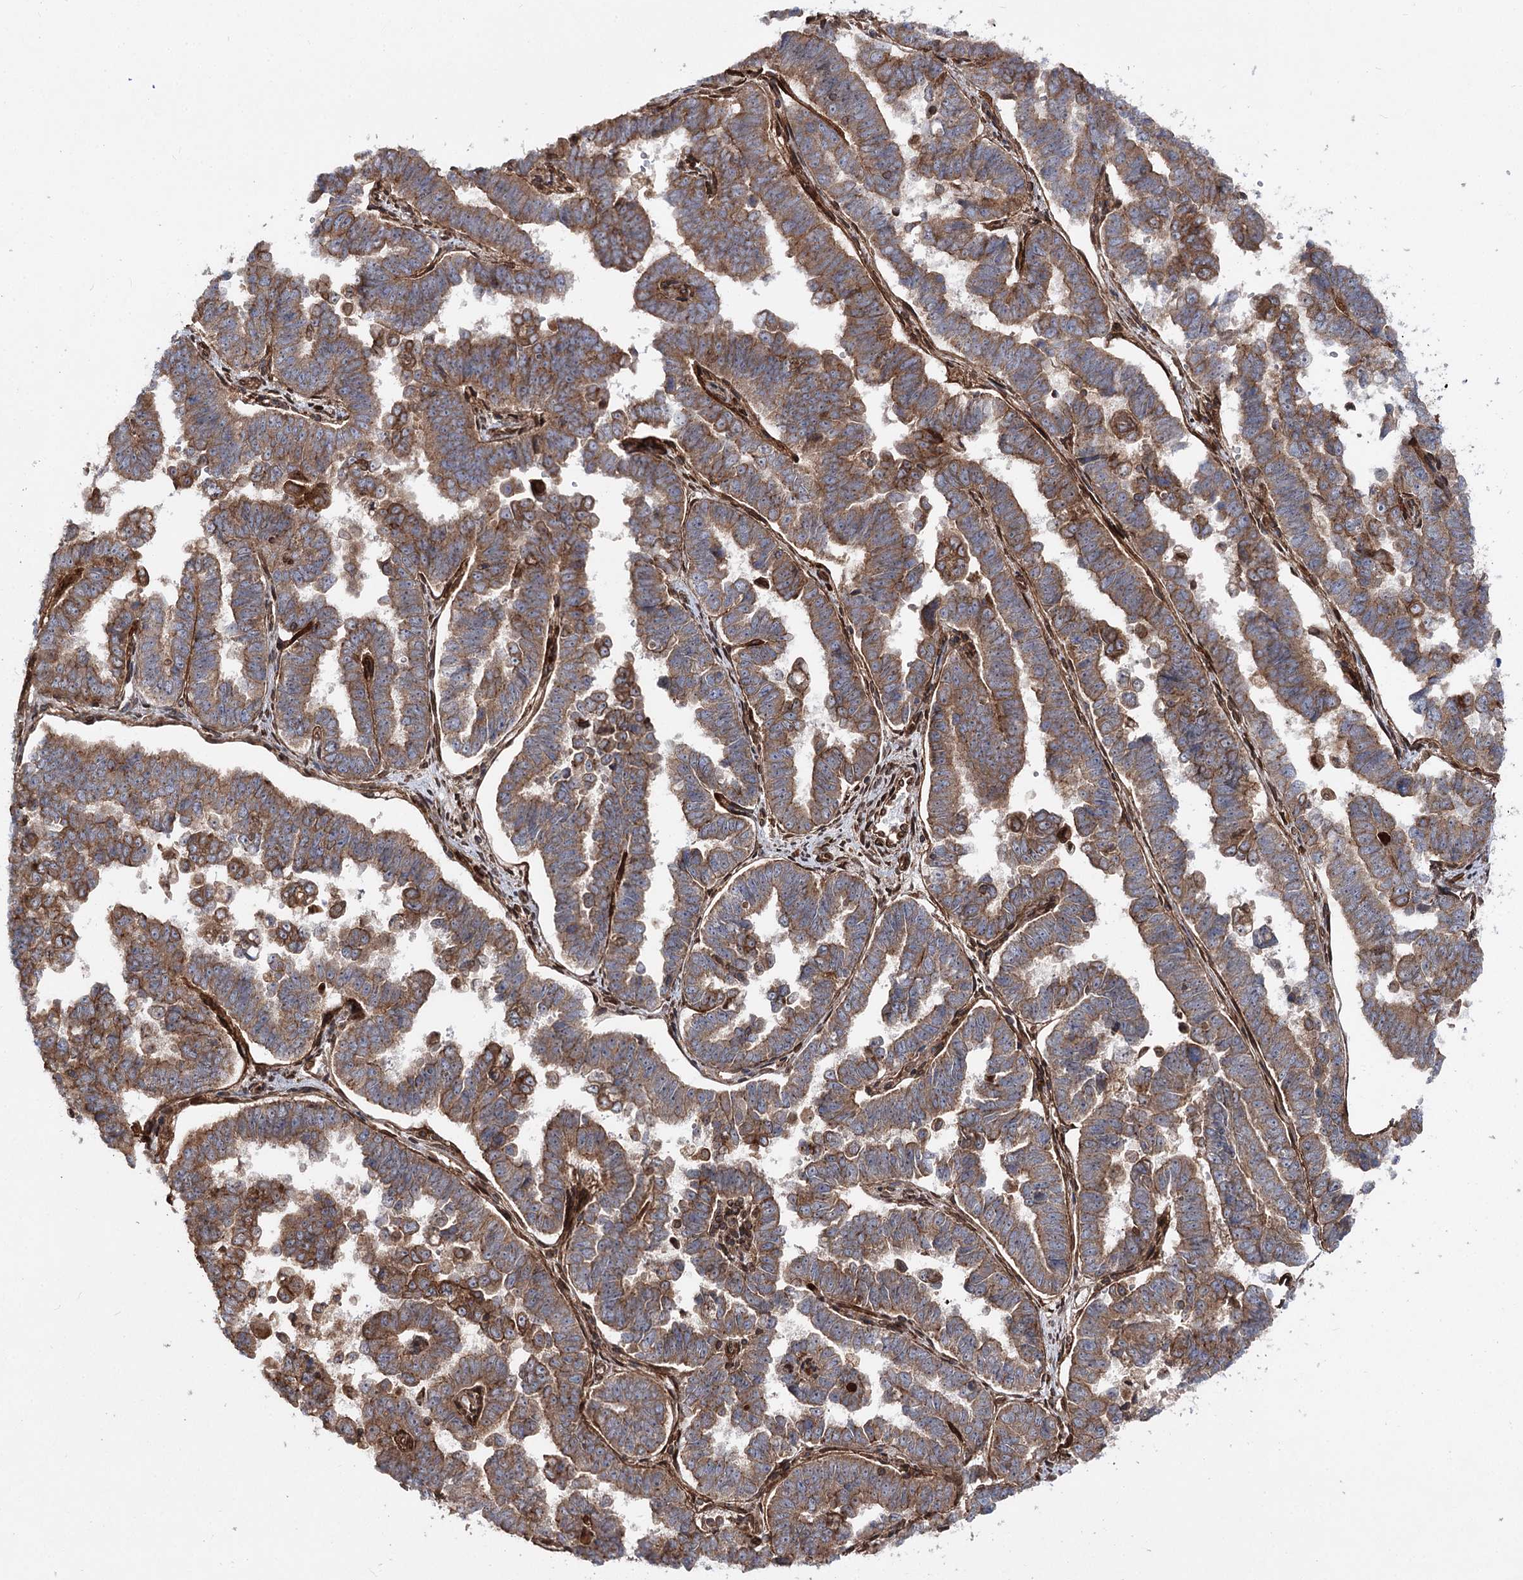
{"staining": {"intensity": "moderate", "quantity": ">75%", "location": "cytoplasmic/membranous"}, "tissue": "endometrial cancer", "cell_type": "Tumor cells", "image_type": "cancer", "snomed": [{"axis": "morphology", "description": "Adenocarcinoma, NOS"}, {"axis": "topography", "description": "Endometrium"}], "caption": "The micrograph shows staining of endometrial adenocarcinoma, revealing moderate cytoplasmic/membranous protein staining (brown color) within tumor cells.", "gene": "FGFR1OP2", "patient": {"sex": "female", "age": 75}}